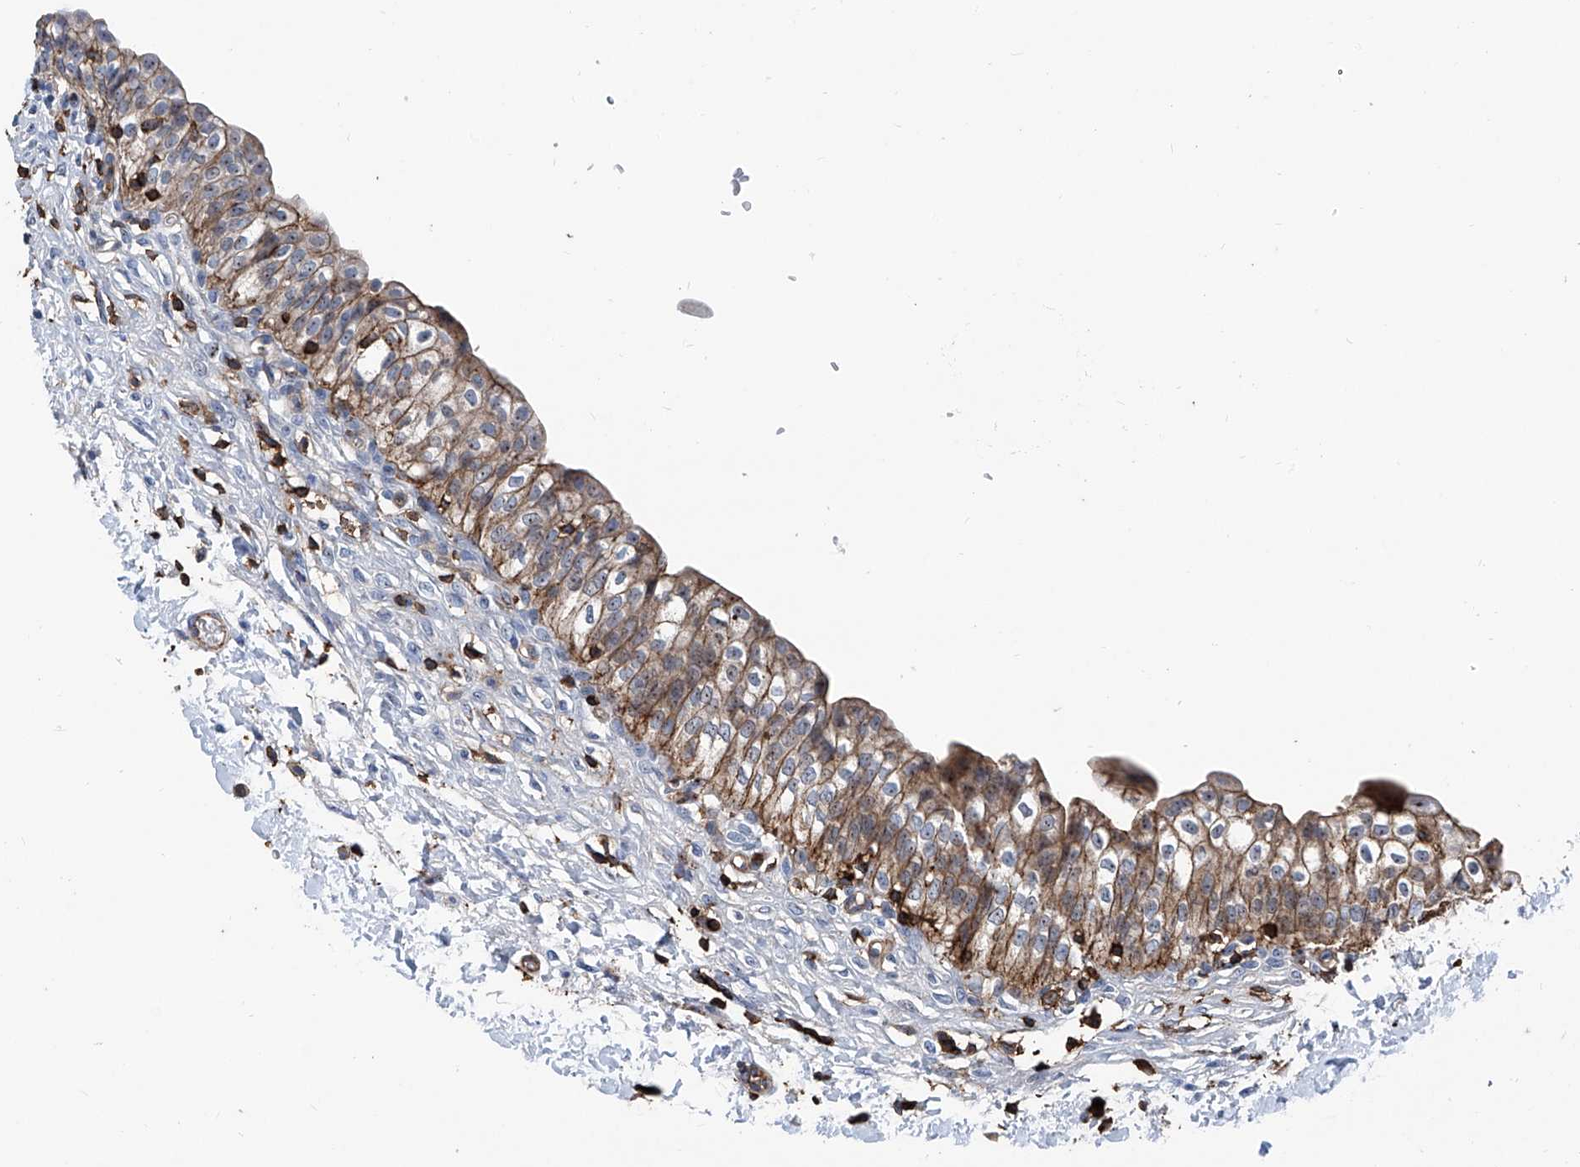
{"staining": {"intensity": "moderate", "quantity": ">75%", "location": "cytoplasmic/membranous"}, "tissue": "urinary bladder", "cell_type": "Urothelial cells", "image_type": "normal", "snomed": [{"axis": "morphology", "description": "Normal tissue, NOS"}, {"axis": "topography", "description": "Urinary bladder"}], "caption": "Immunohistochemistry image of normal urinary bladder stained for a protein (brown), which displays medium levels of moderate cytoplasmic/membranous staining in approximately >75% of urothelial cells.", "gene": "ZNF484", "patient": {"sex": "male", "age": 55}}